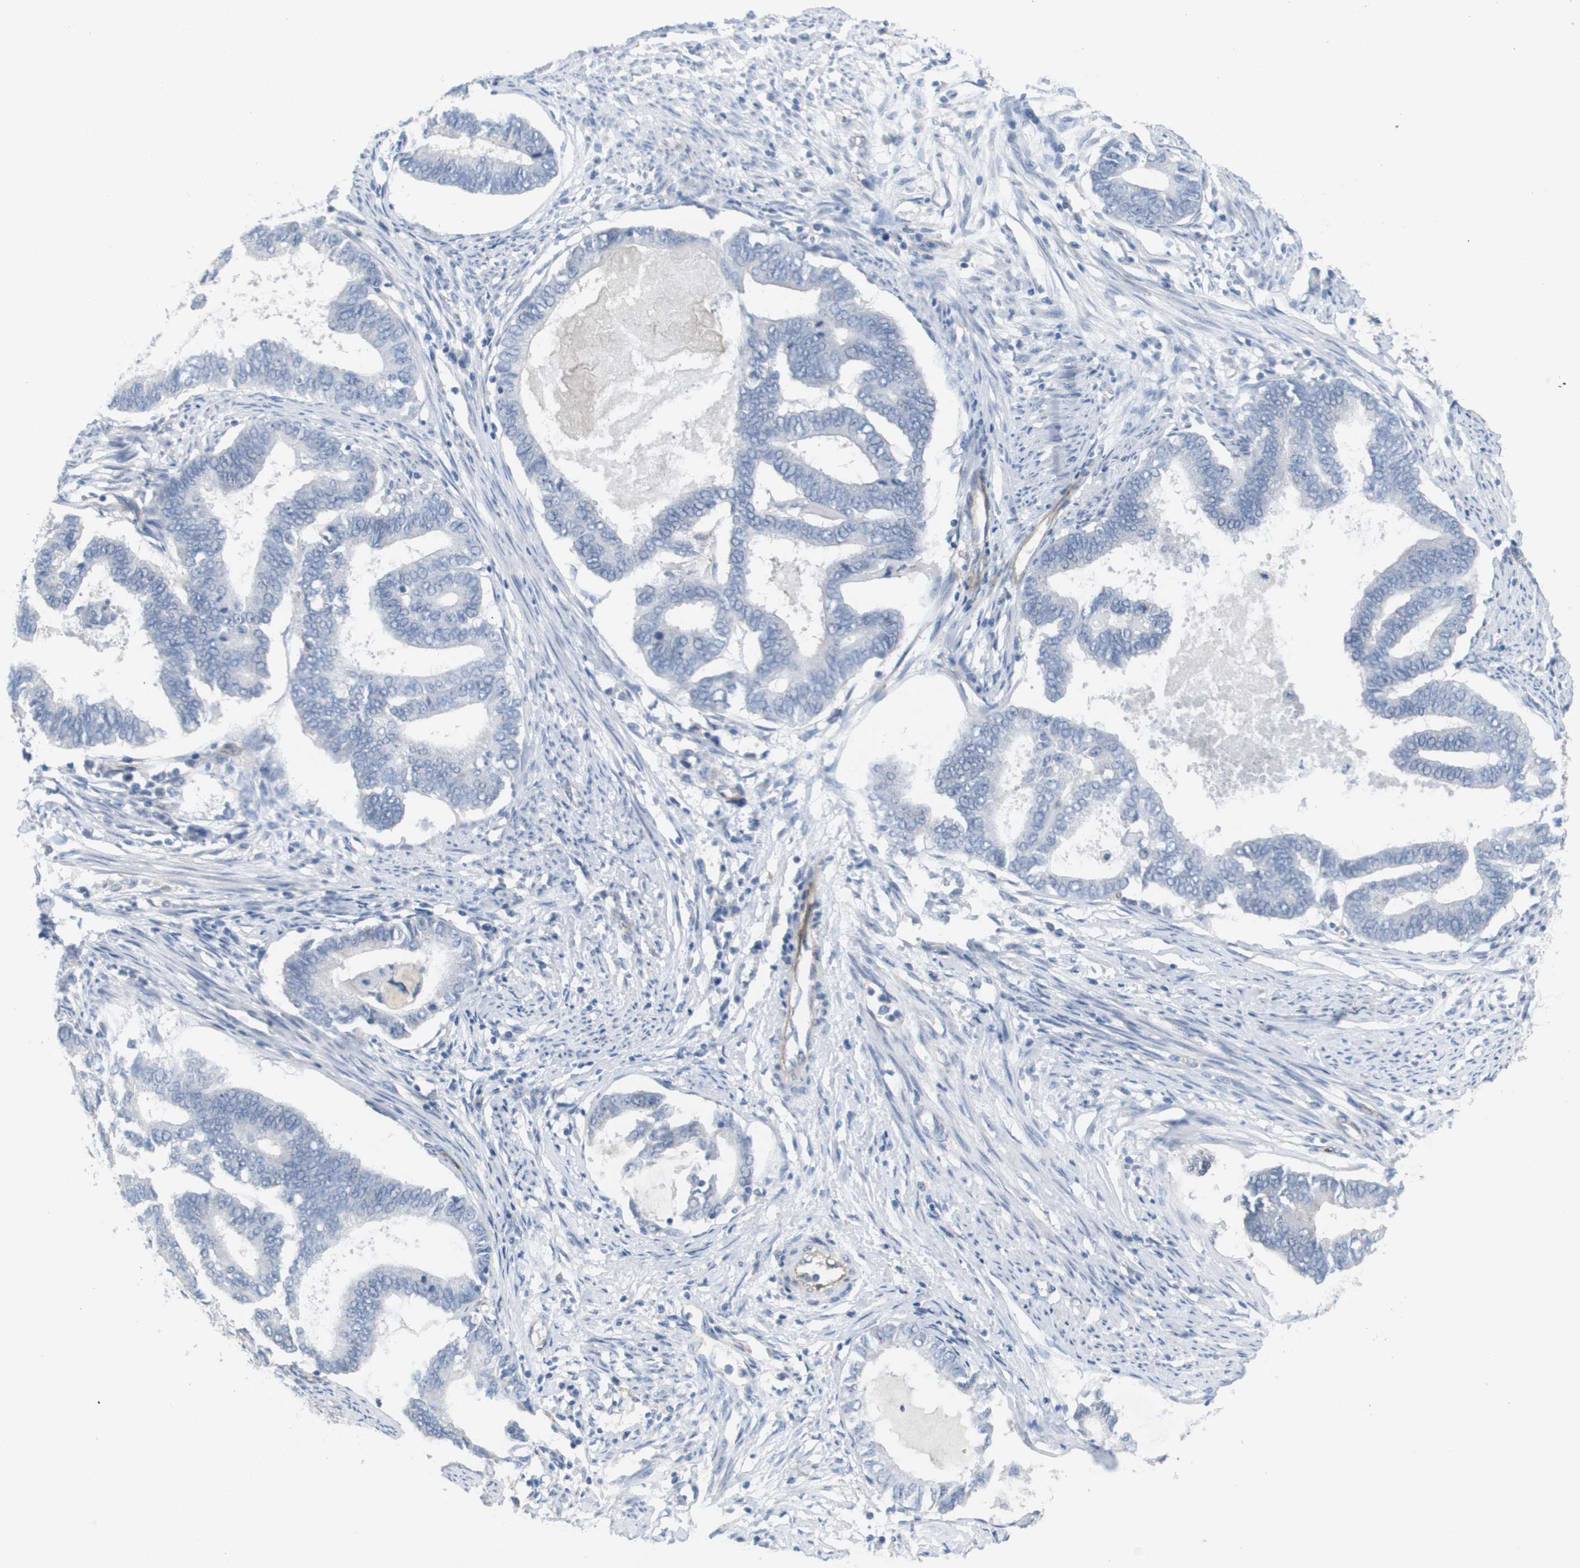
{"staining": {"intensity": "negative", "quantity": "none", "location": "none"}, "tissue": "endometrial cancer", "cell_type": "Tumor cells", "image_type": "cancer", "snomed": [{"axis": "morphology", "description": "Adenocarcinoma, NOS"}, {"axis": "topography", "description": "Endometrium"}], "caption": "Adenocarcinoma (endometrial) stained for a protein using IHC reveals no positivity tumor cells.", "gene": "ANGPT2", "patient": {"sex": "female", "age": 86}}